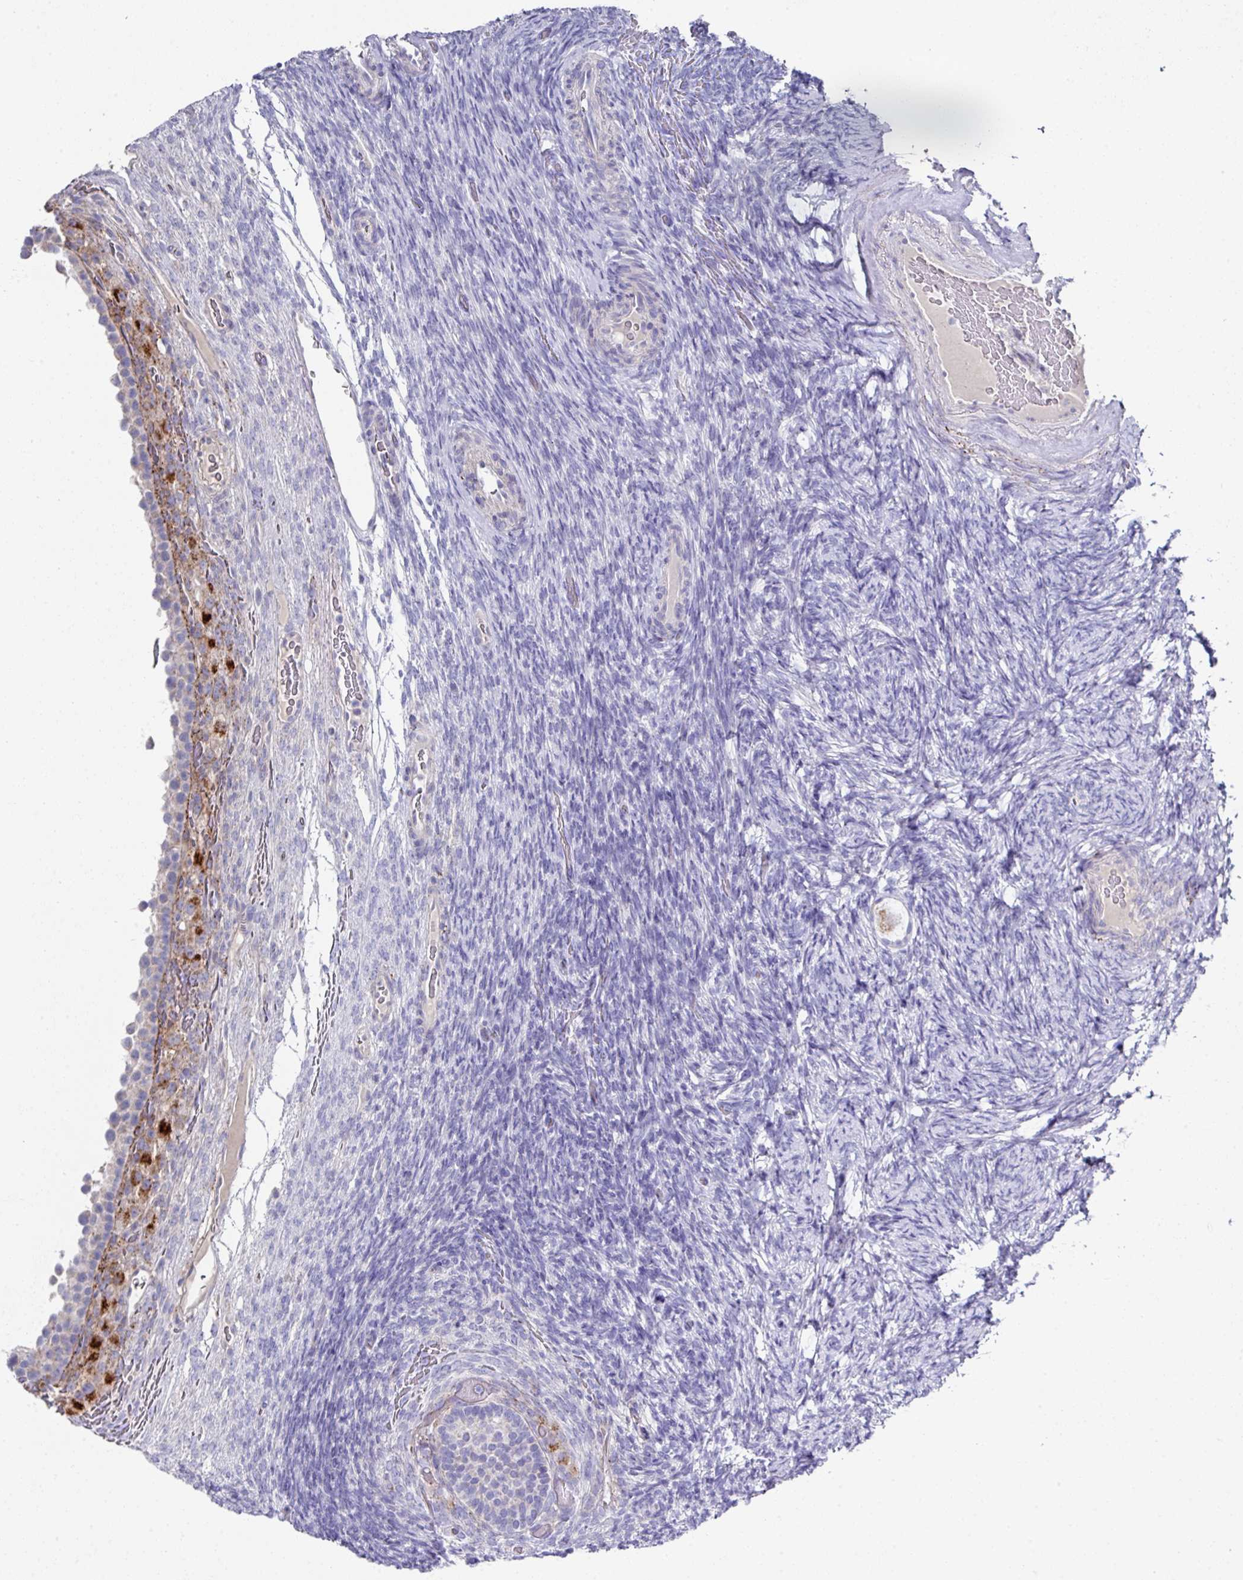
{"staining": {"intensity": "negative", "quantity": "none", "location": "none"}, "tissue": "ovary", "cell_type": "Follicle cells", "image_type": "normal", "snomed": [{"axis": "morphology", "description": "Normal tissue, NOS"}, {"axis": "topography", "description": "Ovary"}], "caption": "The image shows no staining of follicle cells in benign ovary.", "gene": "CLDN1", "patient": {"sex": "female", "age": 34}}